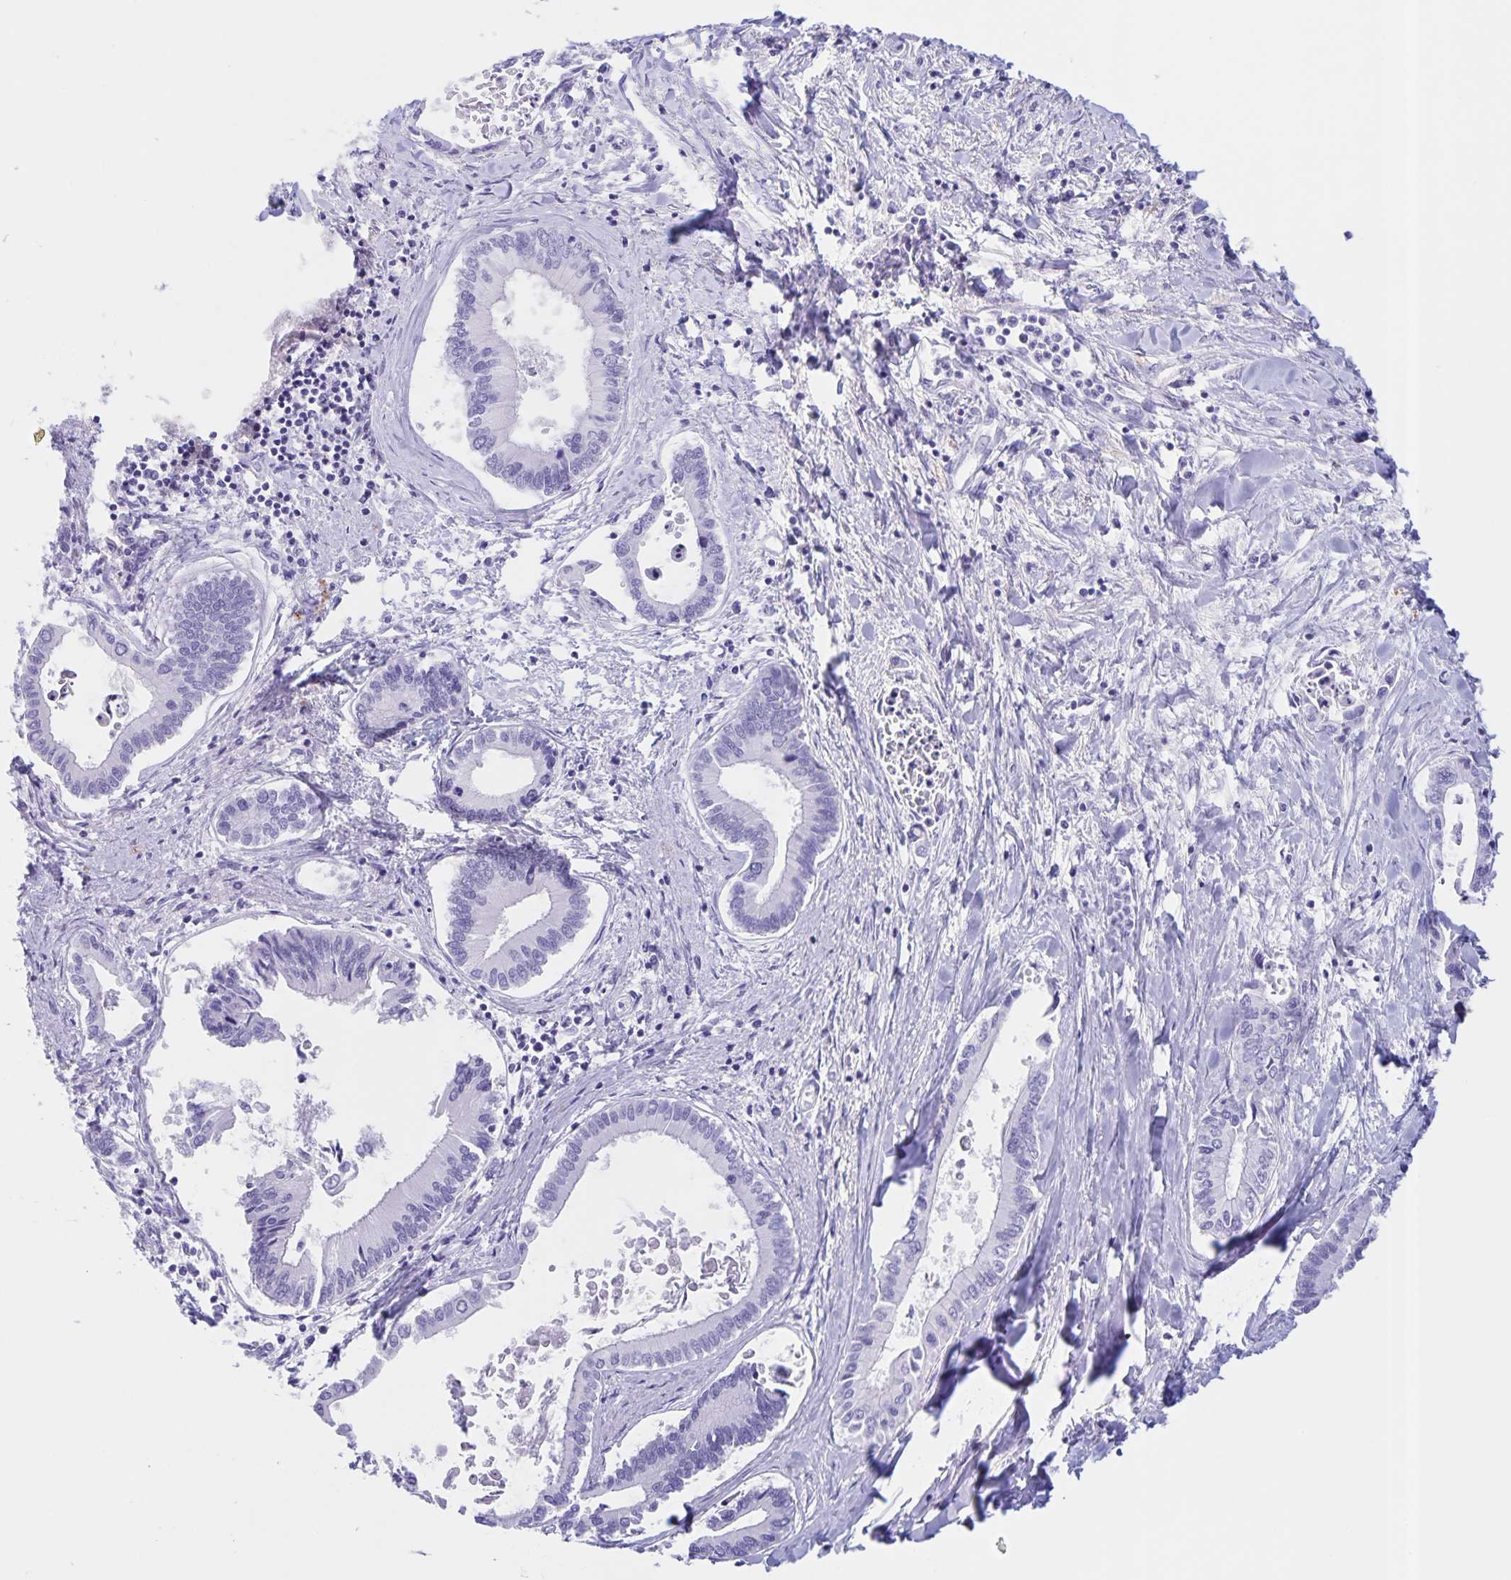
{"staining": {"intensity": "negative", "quantity": "none", "location": "none"}, "tissue": "liver cancer", "cell_type": "Tumor cells", "image_type": "cancer", "snomed": [{"axis": "morphology", "description": "Cholangiocarcinoma"}, {"axis": "topography", "description": "Liver"}], "caption": "The IHC image has no significant staining in tumor cells of liver cancer (cholangiocarcinoma) tissue. The staining is performed using DAB brown chromogen with nuclei counter-stained in using hematoxylin.", "gene": "TGIF2LX", "patient": {"sex": "male", "age": 66}}